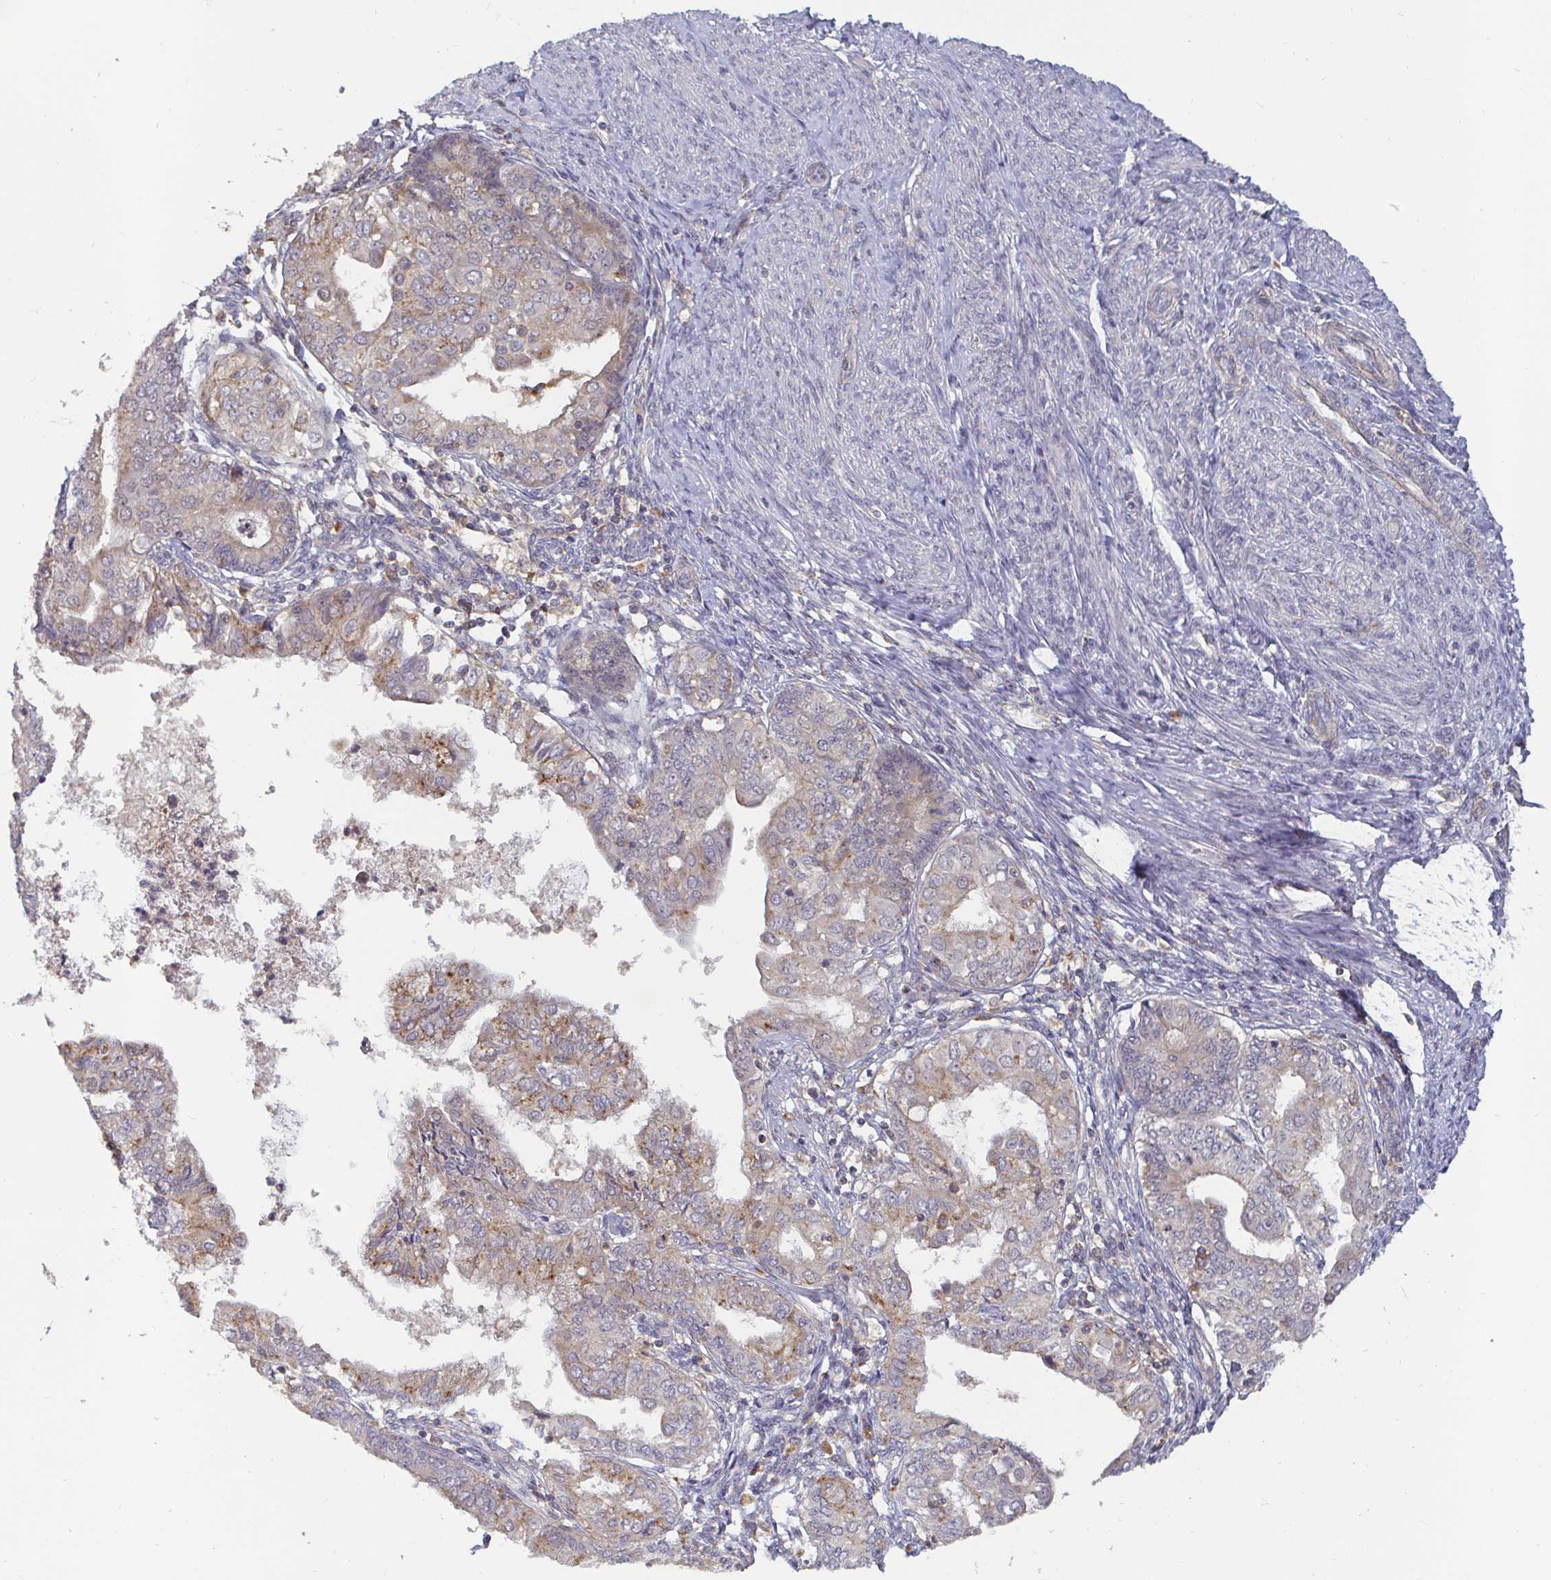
{"staining": {"intensity": "negative", "quantity": "none", "location": "none"}, "tissue": "endometrial cancer", "cell_type": "Tumor cells", "image_type": "cancer", "snomed": [{"axis": "morphology", "description": "Adenocarcinoma, NOS"}, {"axis": "topography", "description": "Endometrium"}], "caption": "Human endometrial cancer (adenocarcinoma) stained for a protein using immunohistochemistry (IHC) shows no staining in tumor cells.", "gene": "CDH18", "patient": {"sex": "female", "age": 68}}